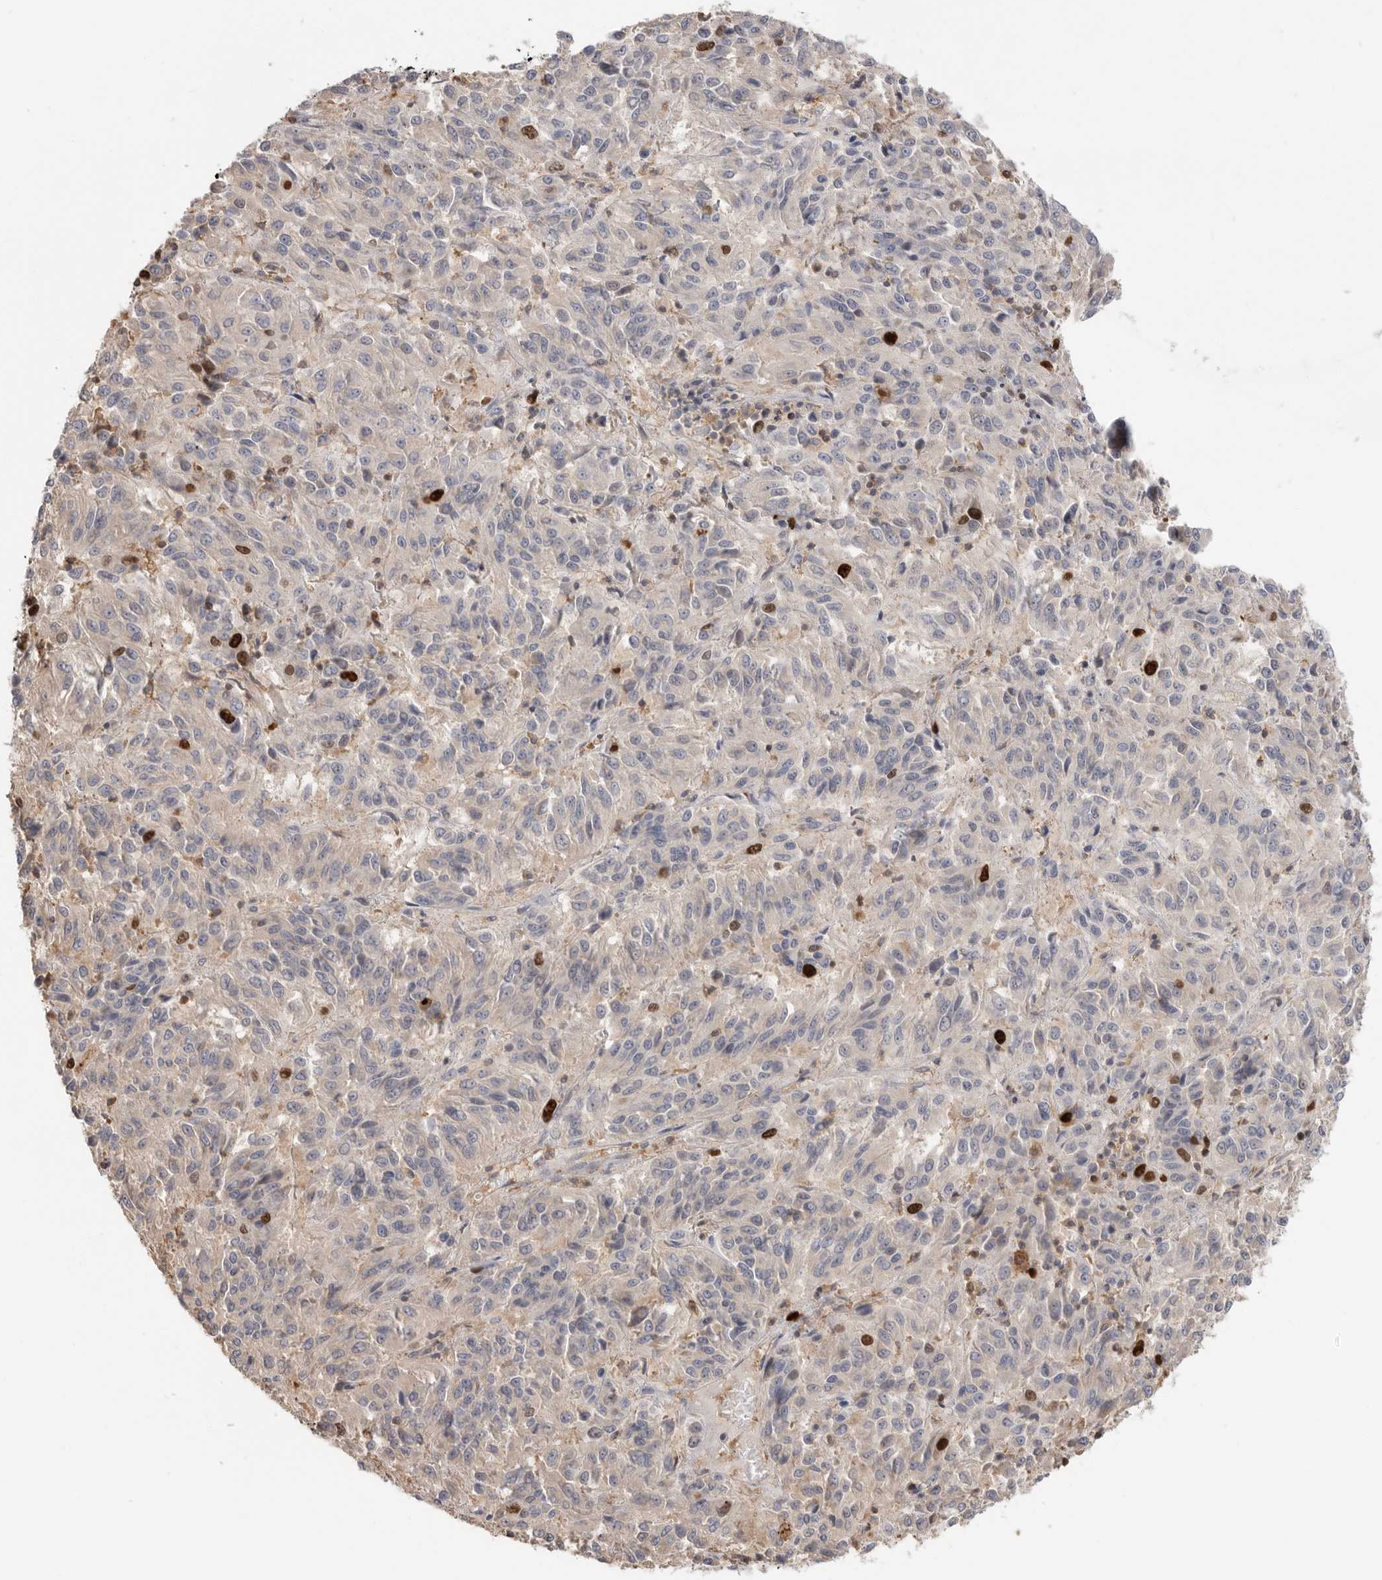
{"staining": {"intensity": "strong", "quantity": "<25%", "location": "nuclear"}, "tissue": "melanoma", "cell_type": "Tumor cells", "image_type": "cancer", "snomed": [{"axis": "morphology", "description": "Malignant melanoma, Metastatic site"}, {"axis": "topography", "description": "Lung"}], "caption": "This is a micrograph of IHC staining of malignant melanoma (metastatic site), which shows strong expression in the nuclear of tumor cells.", "gene": "TOP2A", "patient": {"sex": "male", "age": 64}}